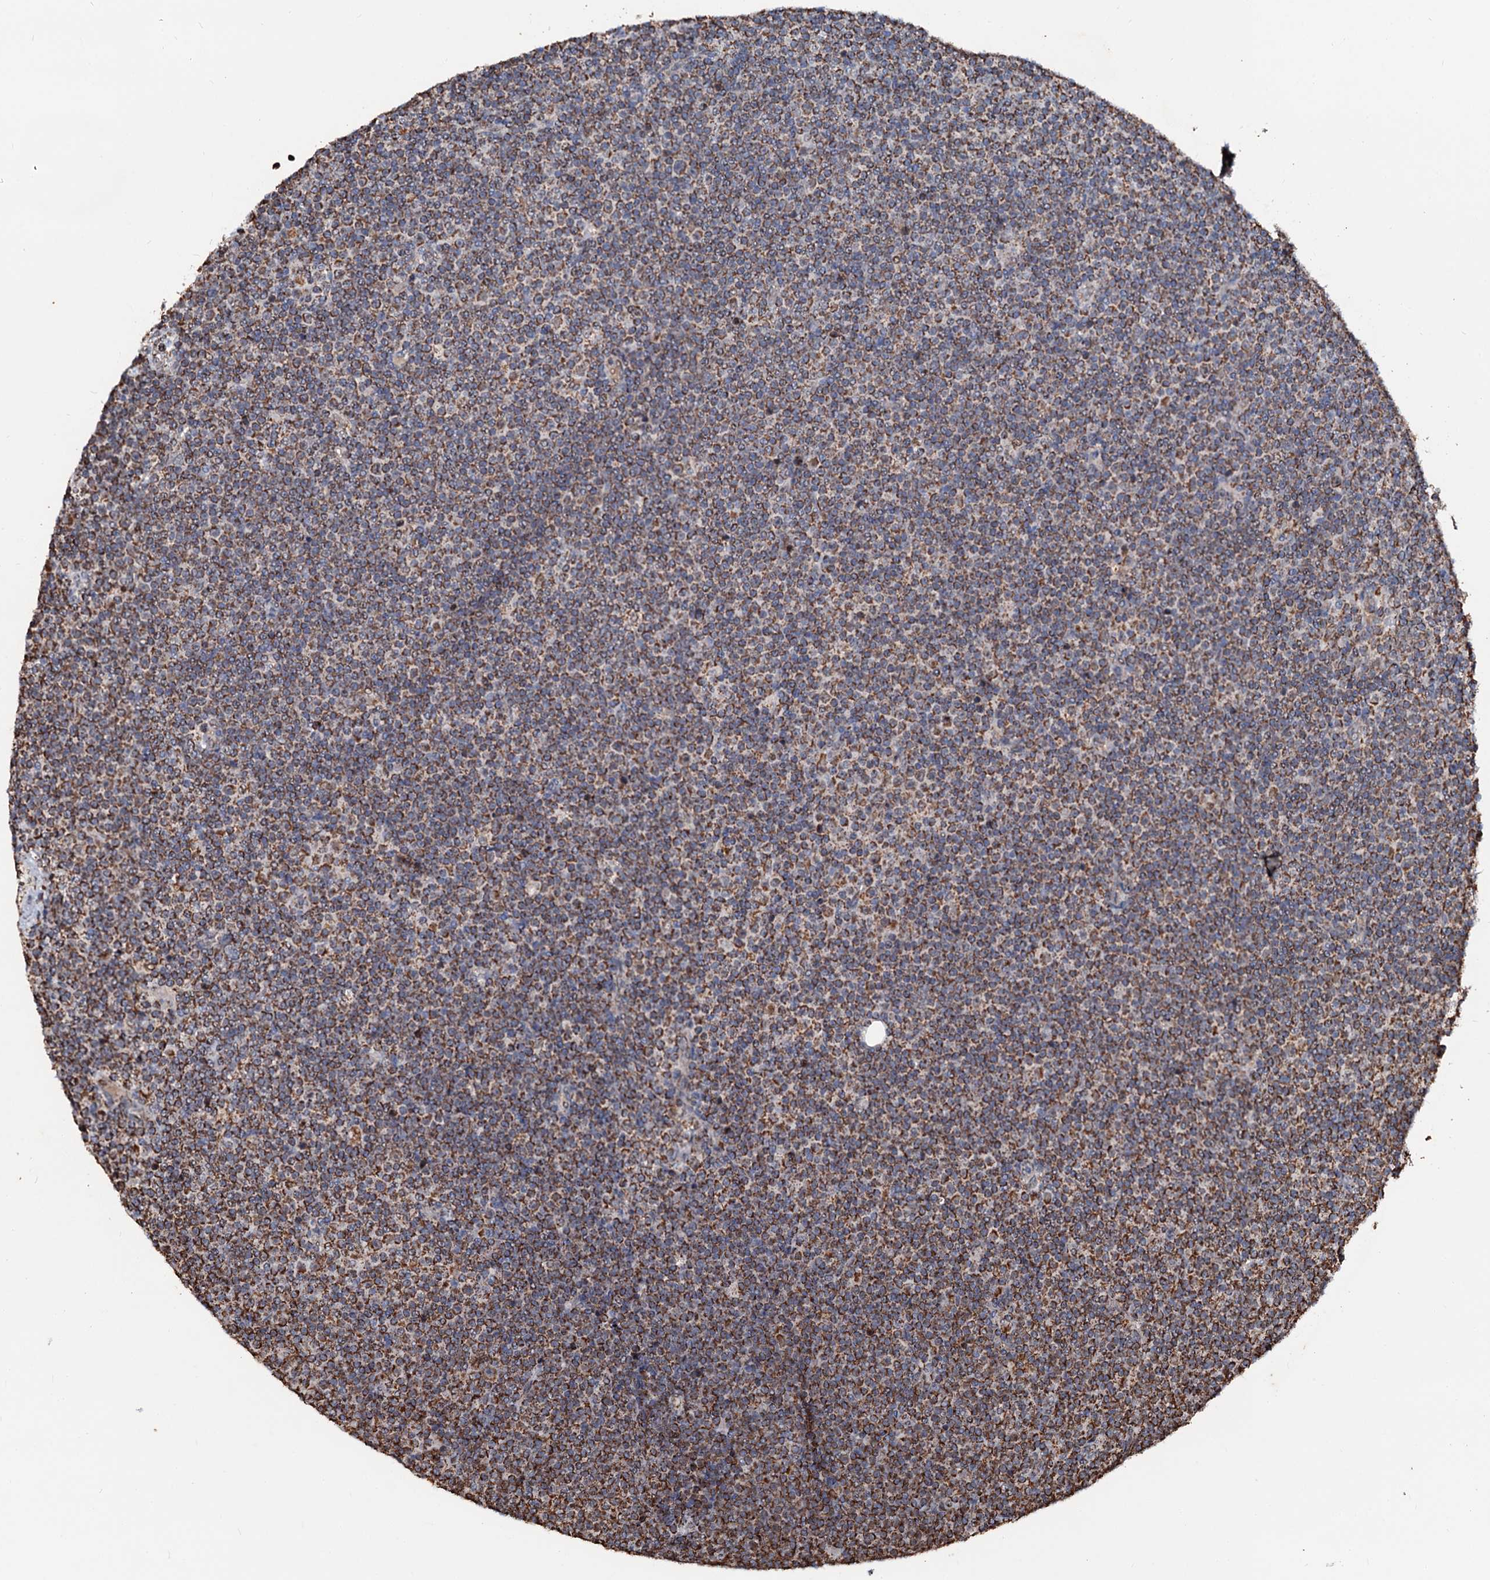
{"staining": {"intensity": "moderate", "quantity": ">75%", "location": "cytoplasmic/membranous"}, "tissue": "lymphoma", "cell_type": "Tumor cells", "image_type": "cancer", "snomed": [{"axis": "morphology", "description": "Malignant lymphoma, non-Hodgkin's type, Low grade"}, {"axis": "topography", "description": "Lymph node"}], "caption": "Immunohistochemical staining of lymphoma displays moderate cytoplasmic/membranous protein staining in approximately >75% of tumor cells. (DAB IHC, brown staining for protein, blue staining for nuclei).", "gene": "SECISBP2L", "patient": {"sex": "female", "age": 67}}